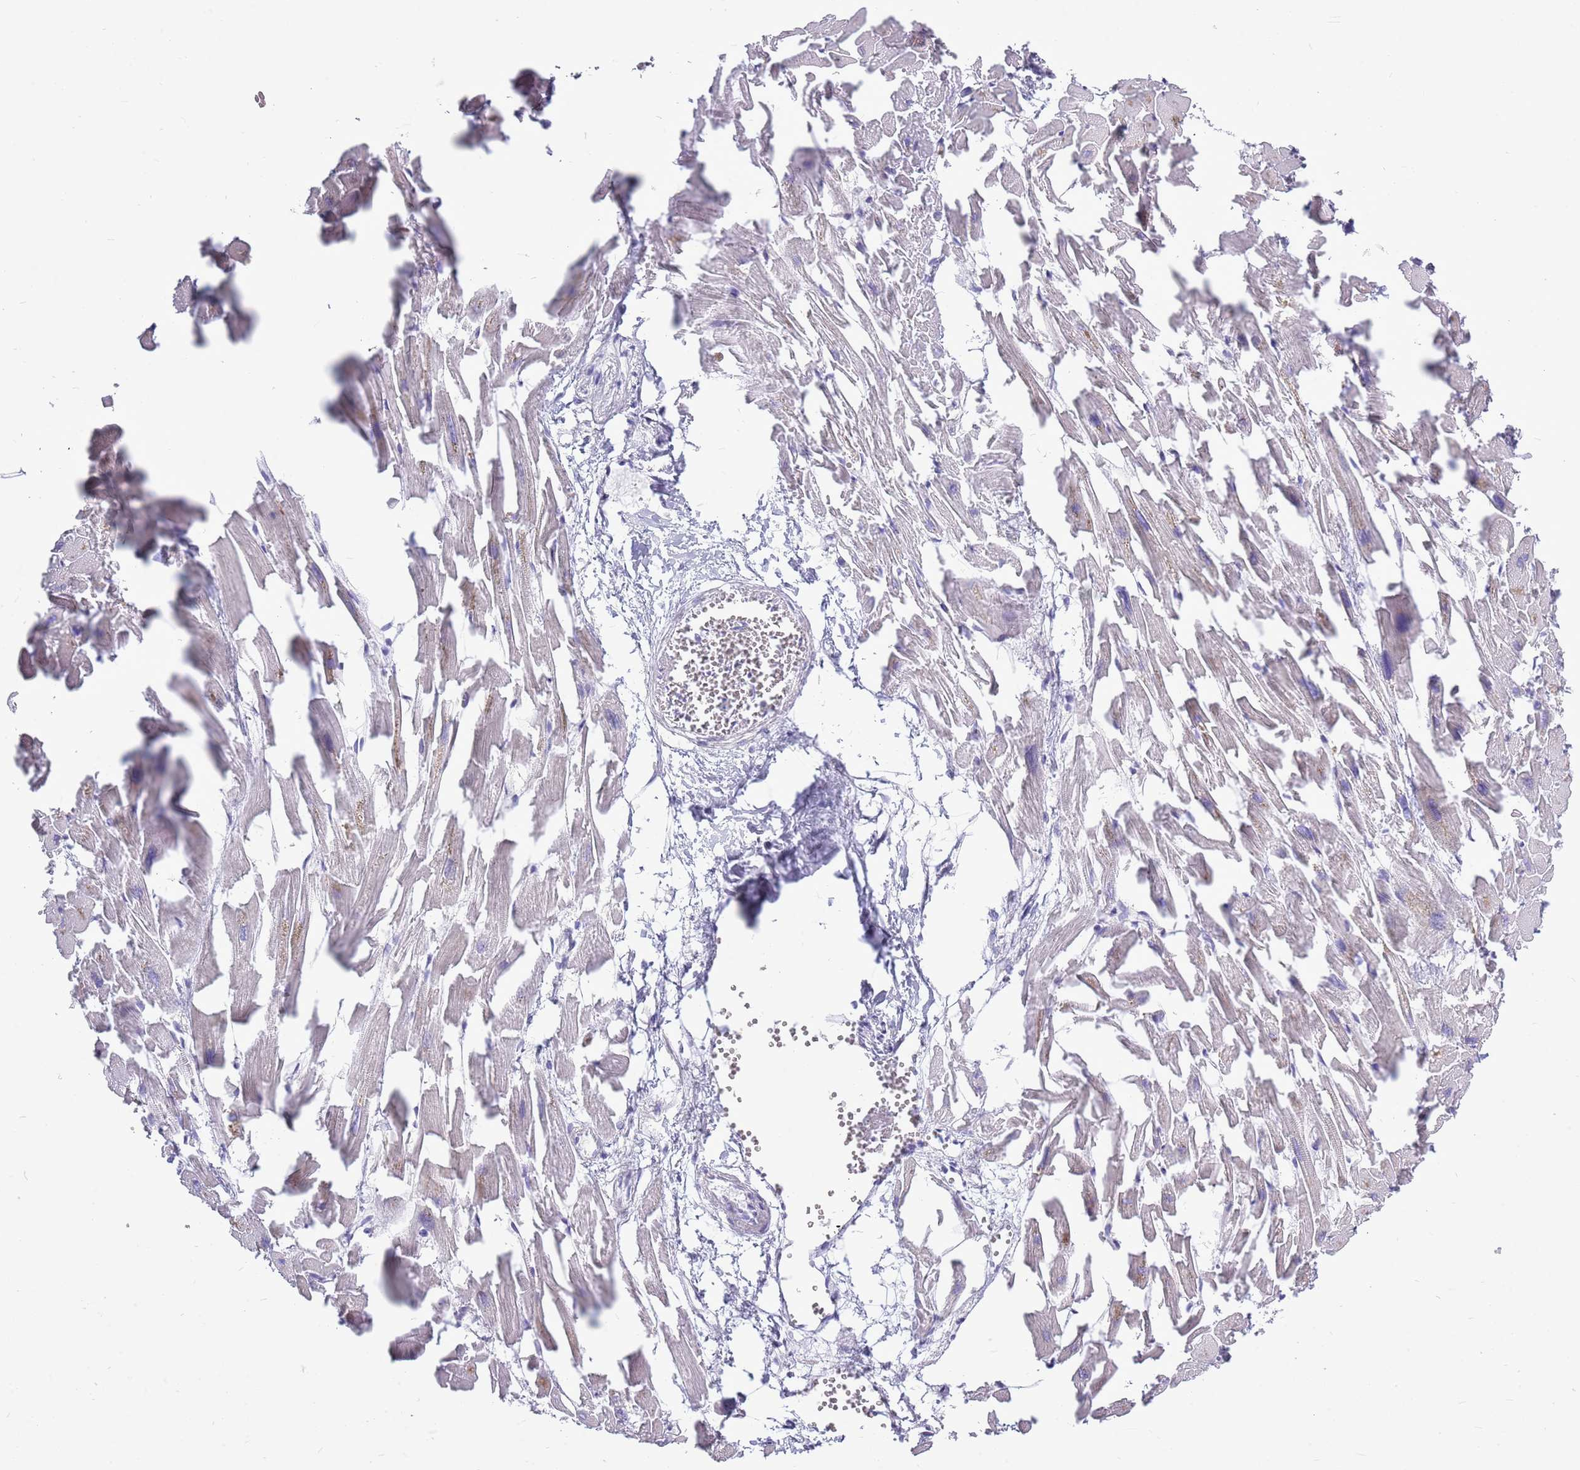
{"staining": {"intensity": "negative", "quantity": "none", "location": "none"}, "tissue": "heart muscle", "cell_type": "Cardiomyocytes", "image_type": "normal", "snomed": [{"axis": "morphology", "description": "Normal tissue, NOS"}, {"axis": "topography", "description": "Heart"}], "caption": "Immunohistochemical staining of unremarkable human heart muscle shows no significant positivity in cardiomyocytes.", "gene": "ZNF425", "patient": {"sex": "female", "age": 64}}